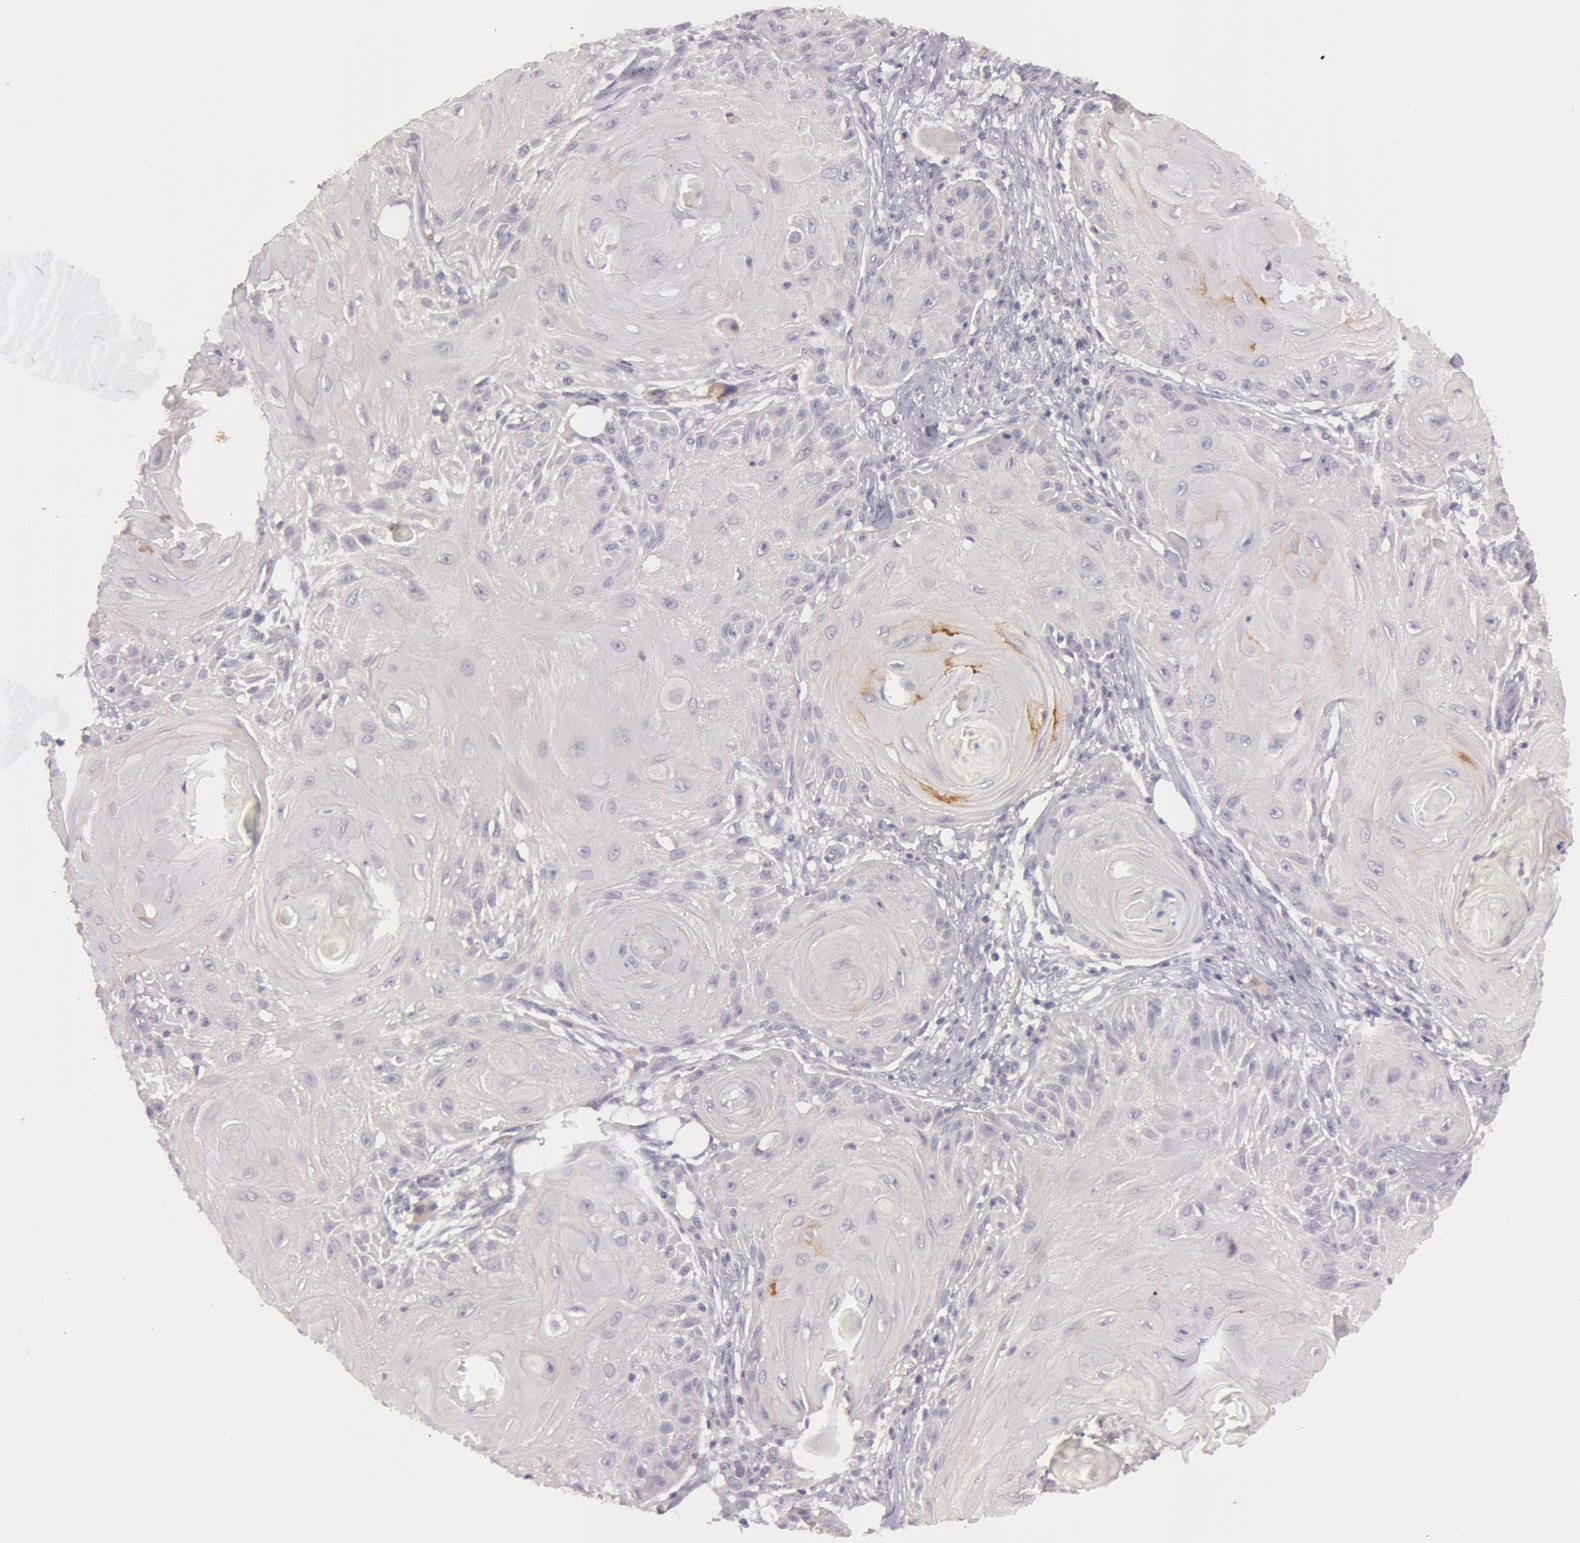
{"staining": {"intensity": "moderate", "quantity": "<25%", "location": "cytoplasmic/membranous"}, "tissue": "skin cancer", "cell_type": "Tumor cells", "image_type": "cancer", "snomed": [{"axis": "morphology", "description": "Squamous cell carcinoma, NOS"}, {"axis": "topography", "description": "Skin"}], "caption": "Immunohistochemistry (IHC) of skin squamous cell carcinoma shows low levels of moderate cytoplasmic/membranous positivity in approximately <25% of tumor cells. (DAB IHC, brown staining for protein, blue staining for nuclei).", "gene": "MXRA5", "patient": {"sex": "female", "age": 88}}